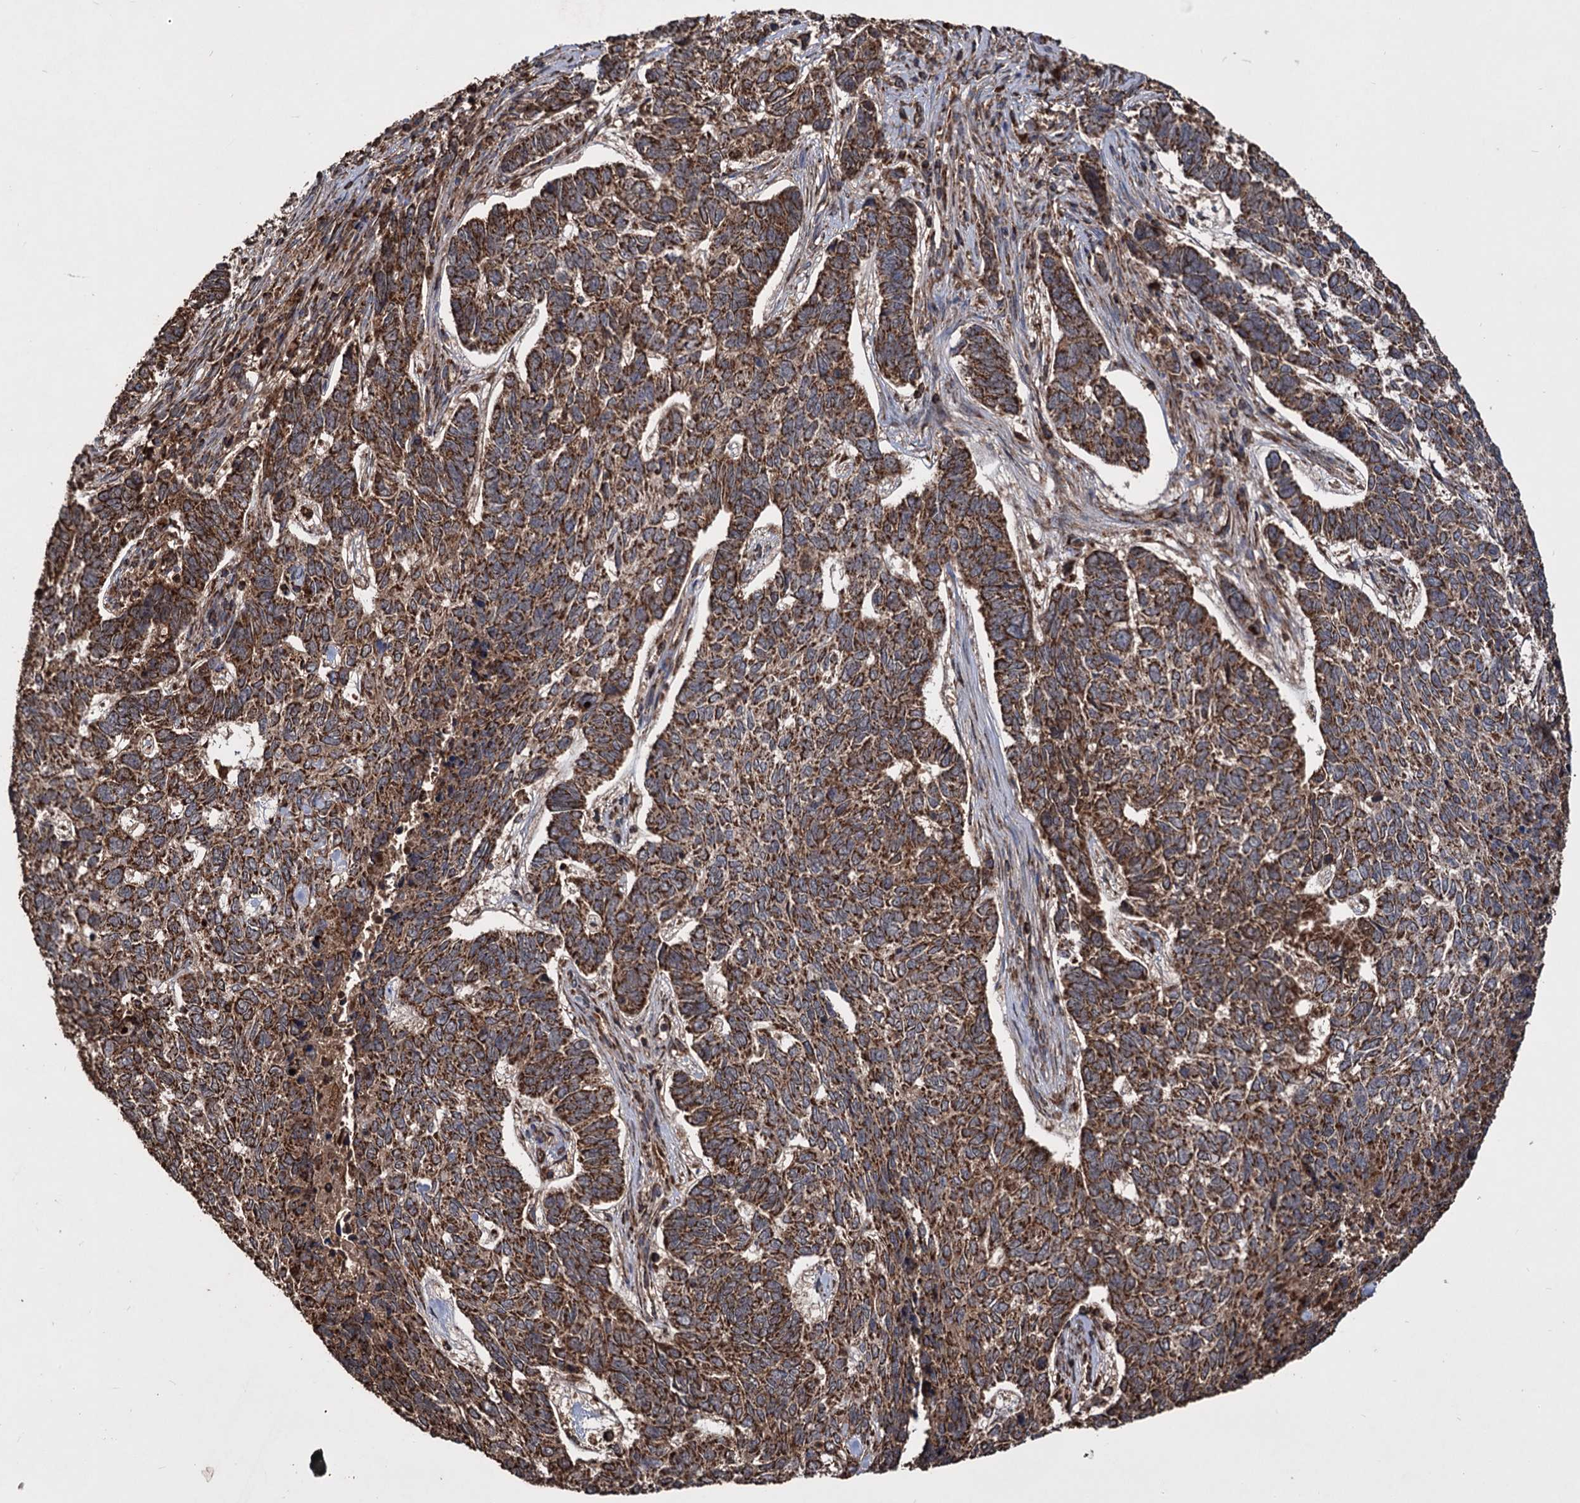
{"staining": {"intensity": "strong", "quantity": ">75%", "location": "cytoplasmic/membranous"}, "tissue": "skin cancer", "cell_type": "Tumor cells", "image_type": "cancer", "snomed": [{"axis": "morphology", "description": "Basal cell carcinoma"}, {"axis": "topography", "description": "Skin"}], "caption": "The immunohistochemical stain highlights strong cytoplasmic/membranous expression in tumor cells of skin cancer tissue.", "gene": "IPO4", "patient": {"sex": "female", "age": 65}}